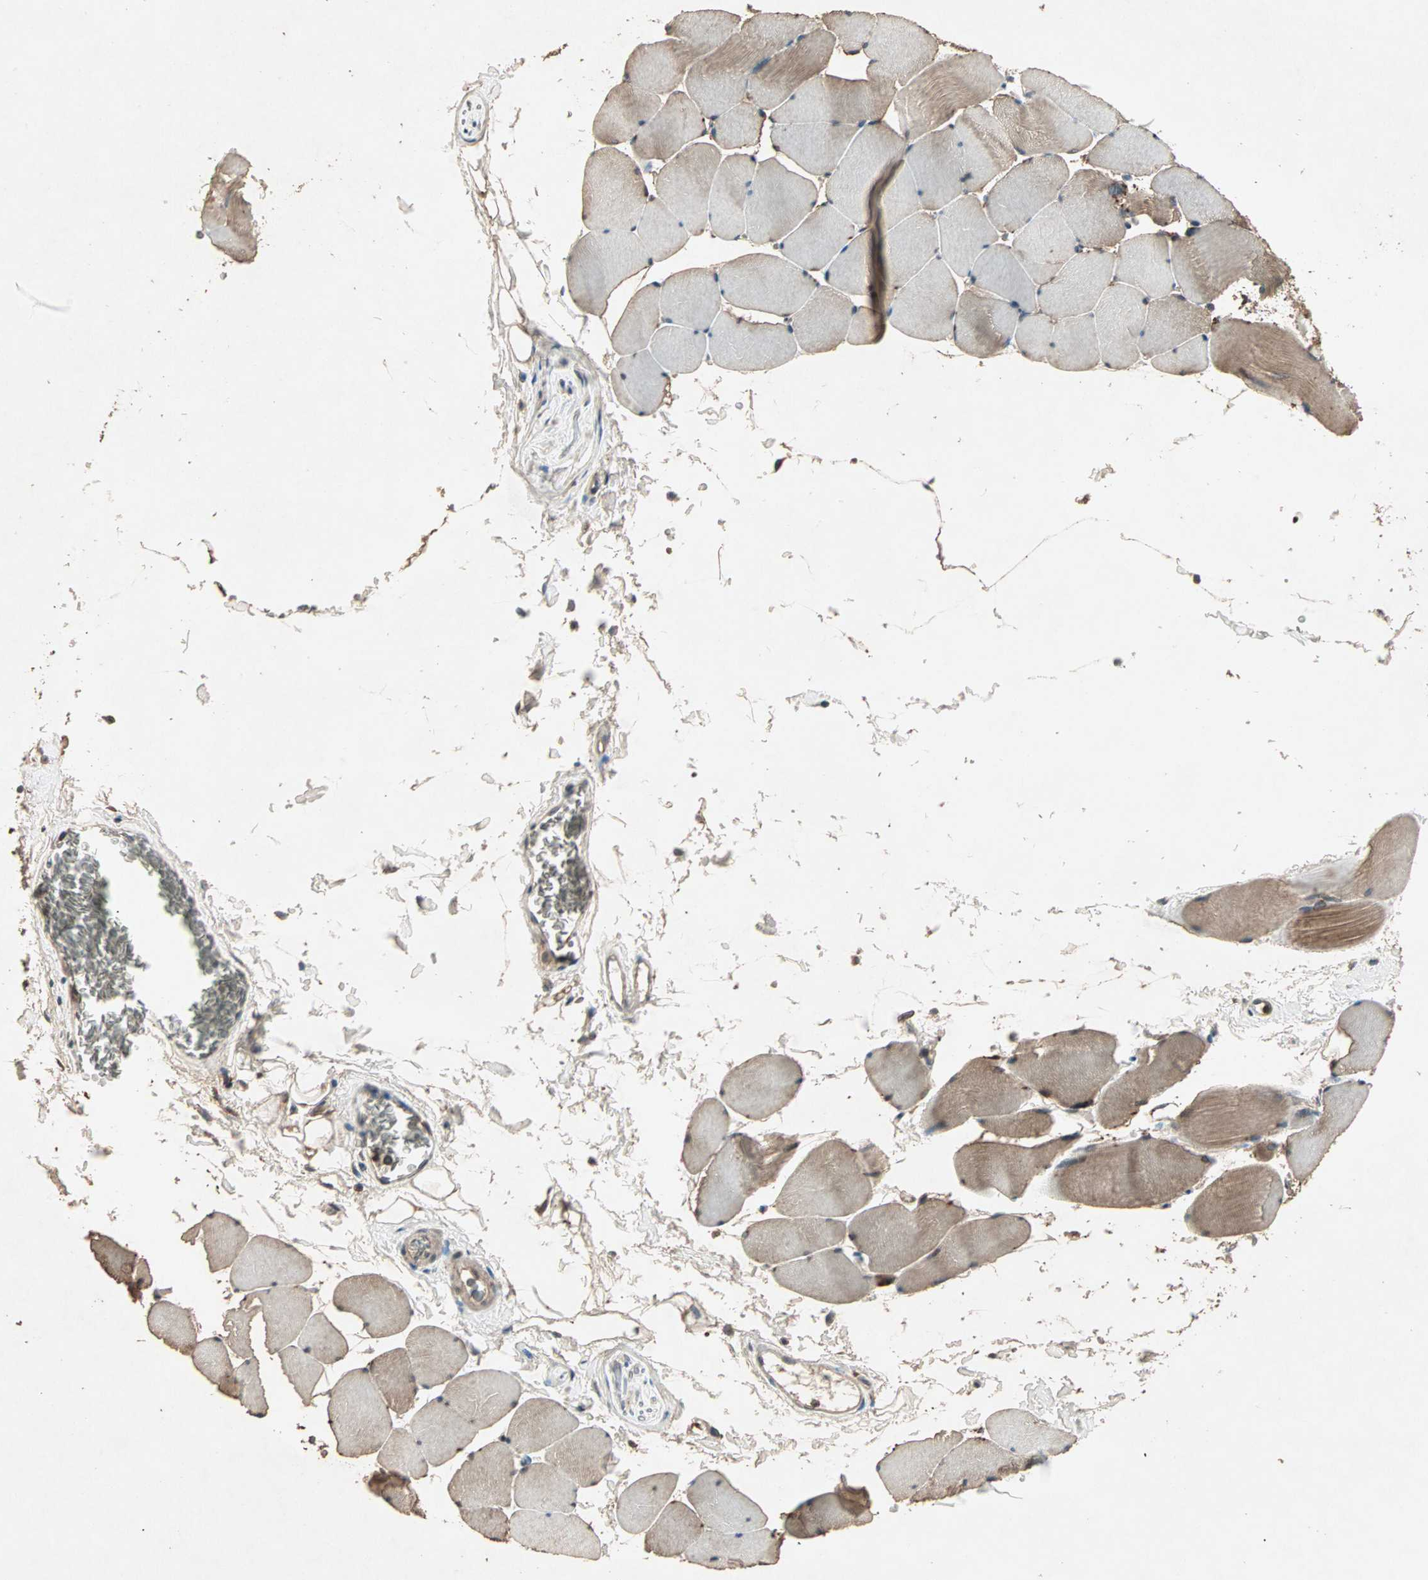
{"staining": {"intensity": "moderate", "quantity": ">75%", "location": "cytoplasmic/membranous"}, "tissue": "skeletal muscle", "cell_type": "Myocytes", "image_type": "normal", "snomed": [{"axis": "morphology", "description": "Normal tissue, NOS"}, {"axis": "topography", "description": "Skeletal muscle"}], "caption": "A brown stain labels moderate cytoplasmic/membranous staining of a protein in myocytes of unremarkable skeletal muscle. (brown staining indicates protein expression, while blue staining denotes nuclei).", "gene": "UBAC1", "patient": {"sex": "male", "age": 62}}